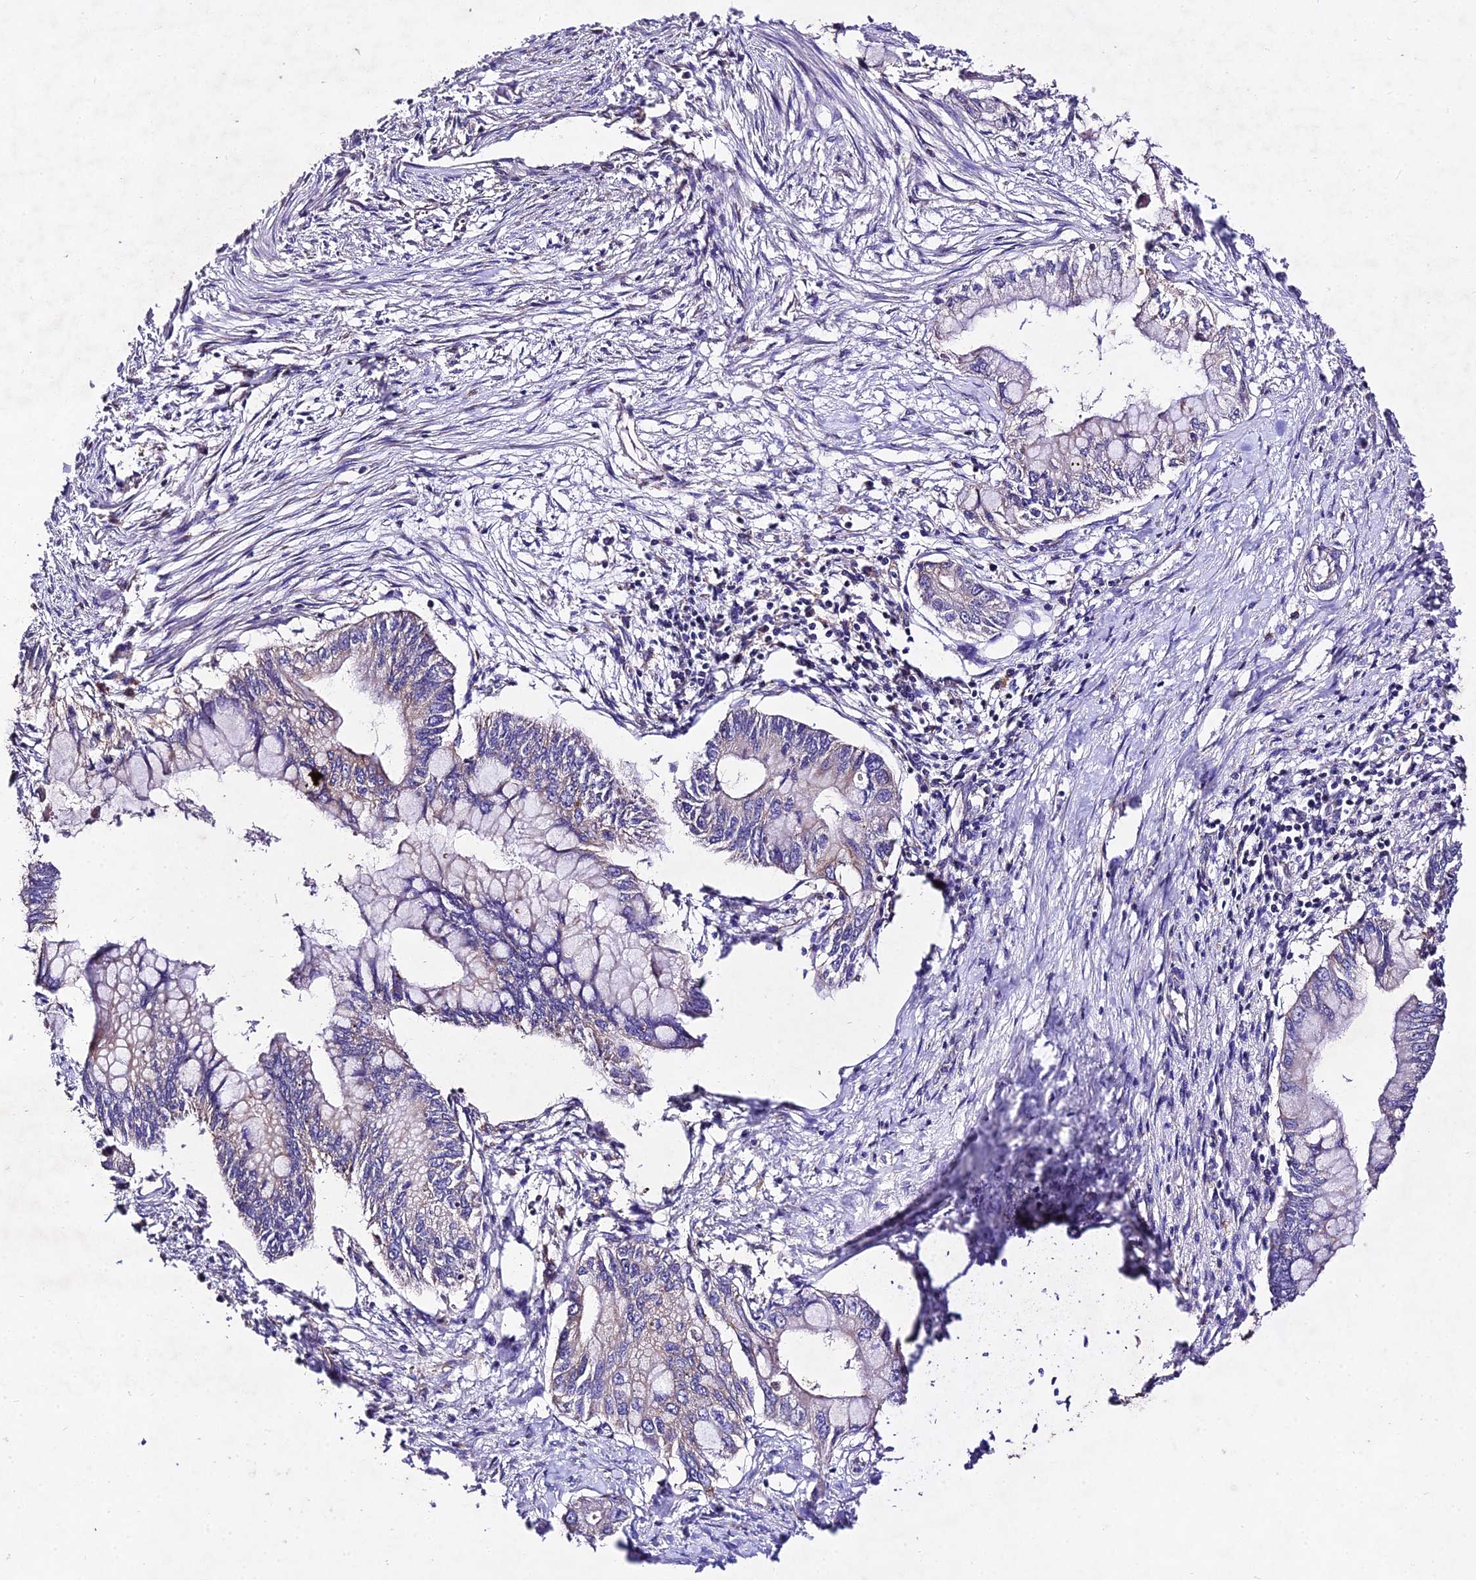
{"staining": {"intensity": "weak", "quantity": "<25%", "location": "cytoplasmic/membranous"}, "tissue": "pancreatic cancer", "cell_type": "Tumor cells", "image_type": "cancer", "snomed": [{"axis": "morphology", "description": "Adenocarcinoma, NOS"}, {"axis": "topography", "description": "Pancreas"}], "caption": "DAB immunohistochemical staining of adenocarcinoma (pancreatic) shows no significant expression in tumor cells.", "gene": "AP3M2", "patient": {"sex": "male", "age": 48}}